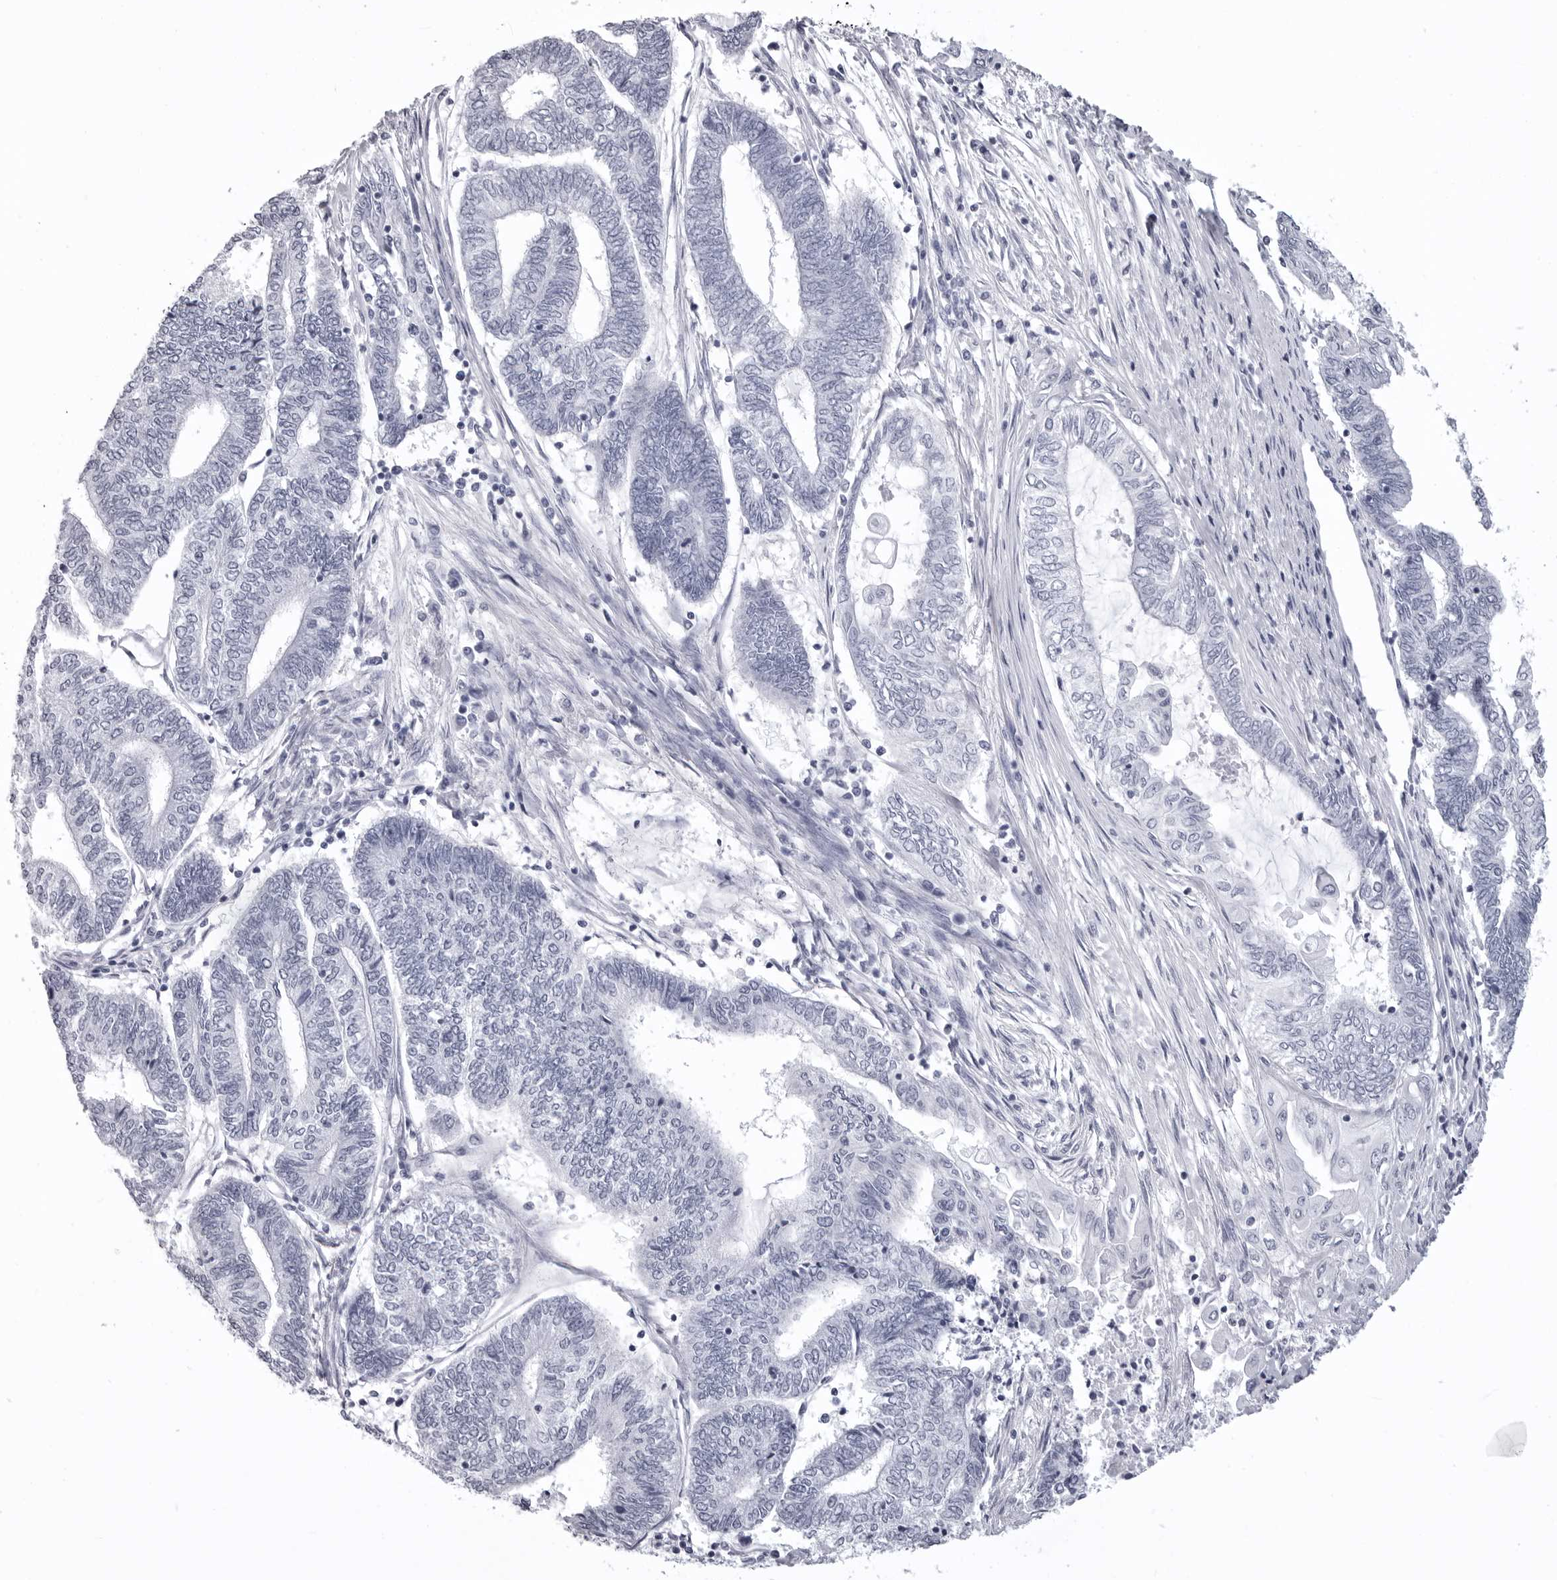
{"staining": {"intensity": "negative", "quantity": "none", "location": "none"}, "tissue": "endometrial cancer", "cell_type": "Tumor cells", "image_type": "cancer", "snomed": [{"axis": "morphology", "description": "Adenocarcinoma, NOS"}, {"axis": "topography", "description": "Uterus"}, {"axis": "topography", "description": "Endometrium"}], "caption": "A photomicrograph of endometrial cancer (adenocarcinoma) stained for a protein displays no brown staining in tumor cells. (IHC, brightfield microscopy, high magnification).", "gene": "LGALS4", "patient": {"sex": "female", "age": 70}}